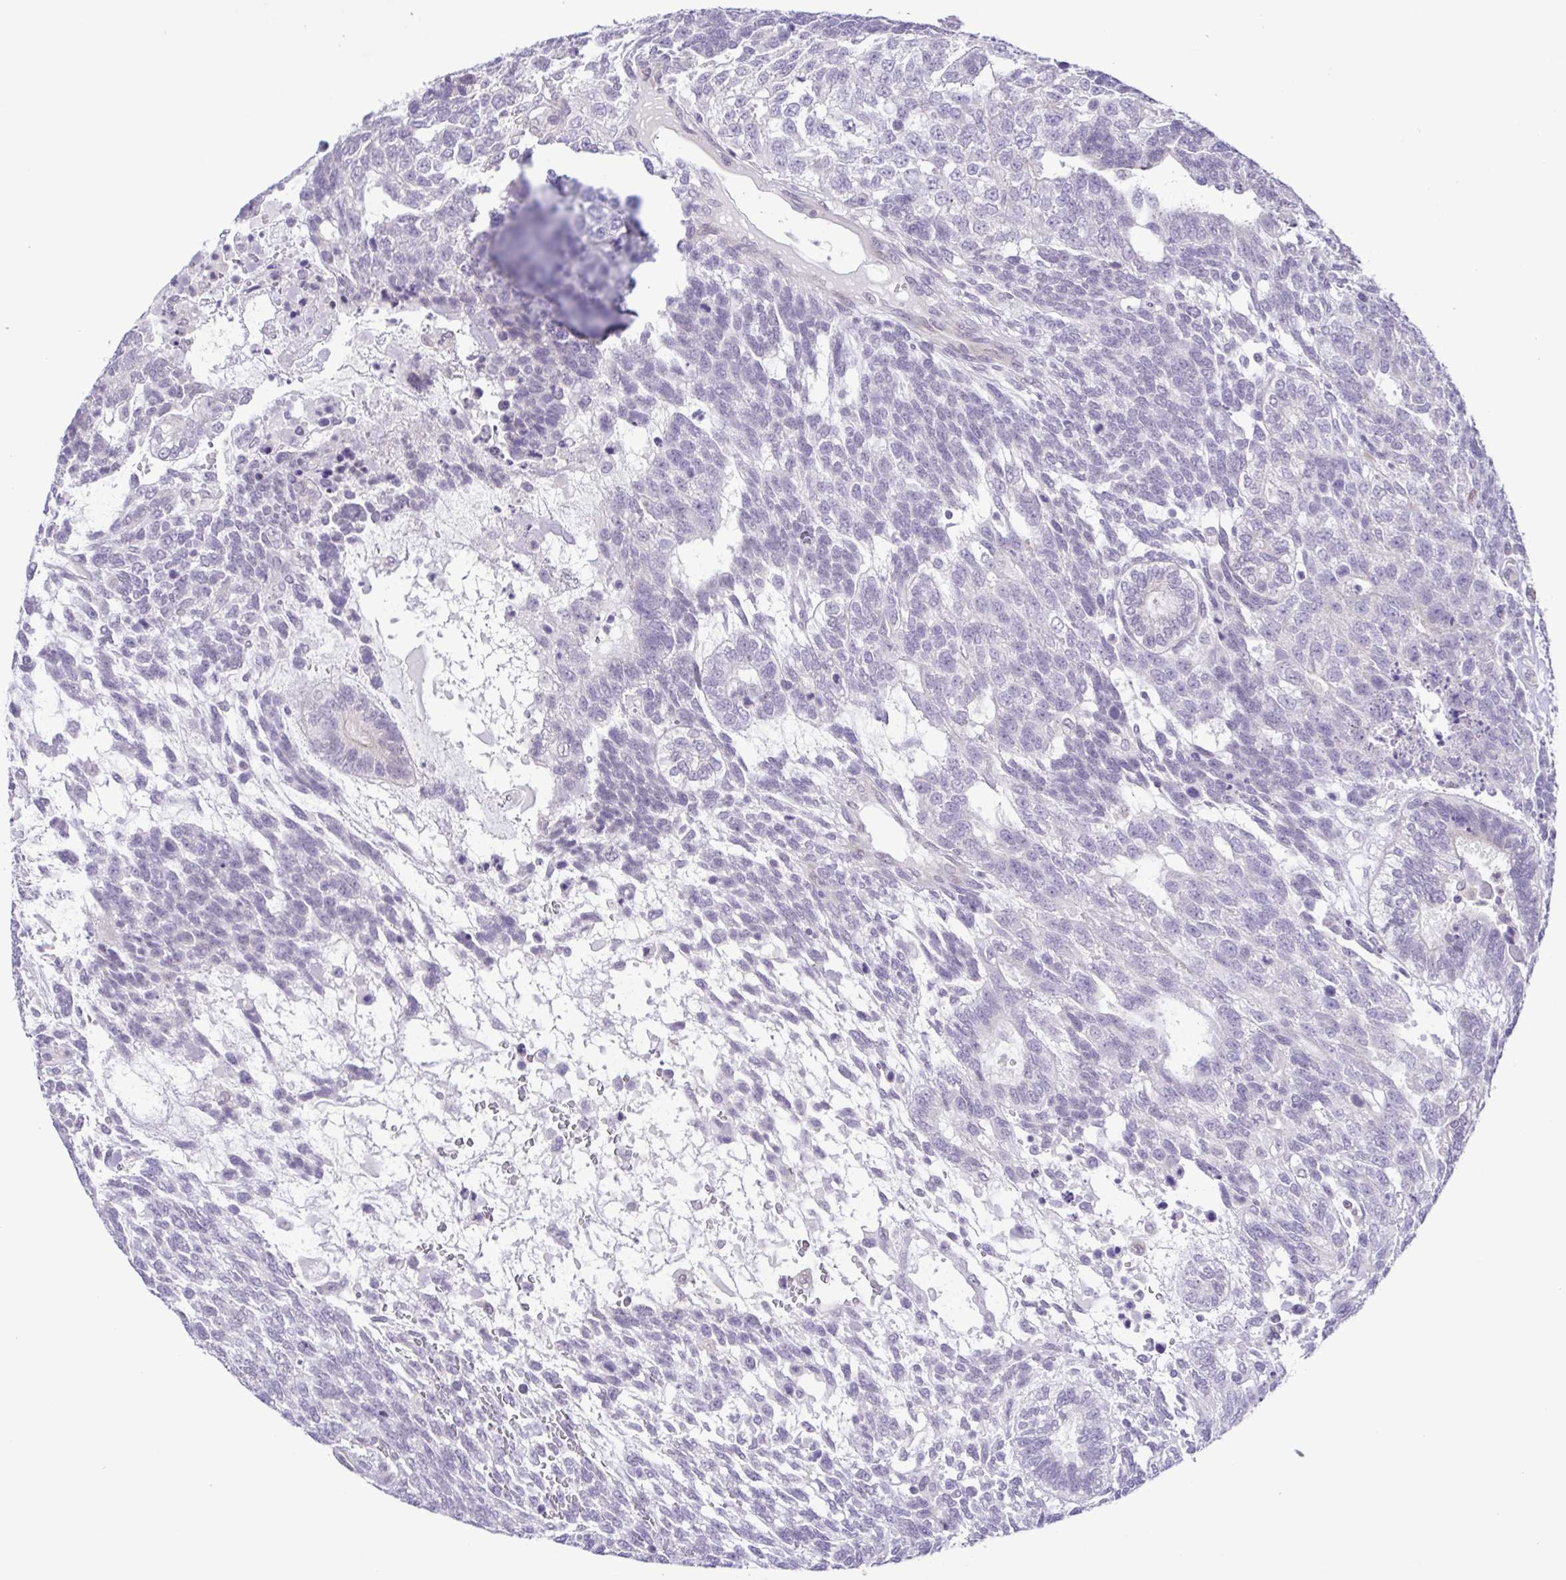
{"staining": {"intensity": "negative", "quantity": "none", "location": "none"}, "tissue": "testis cancer", "cell_type": "Tumor cells", "image_type": "cancer", "snomed": [{"axis": "morphology", "description": "Carcinoma, Embryonal, NOS"}, {"axis": "topography", "description": "Testis"}], "caption": "A histopathology image of testis cancer stained for a protein reveals no brown staining in tumor cells.", "gene": "IL1RN", "patient": {"sex": "male", "age": 23}}